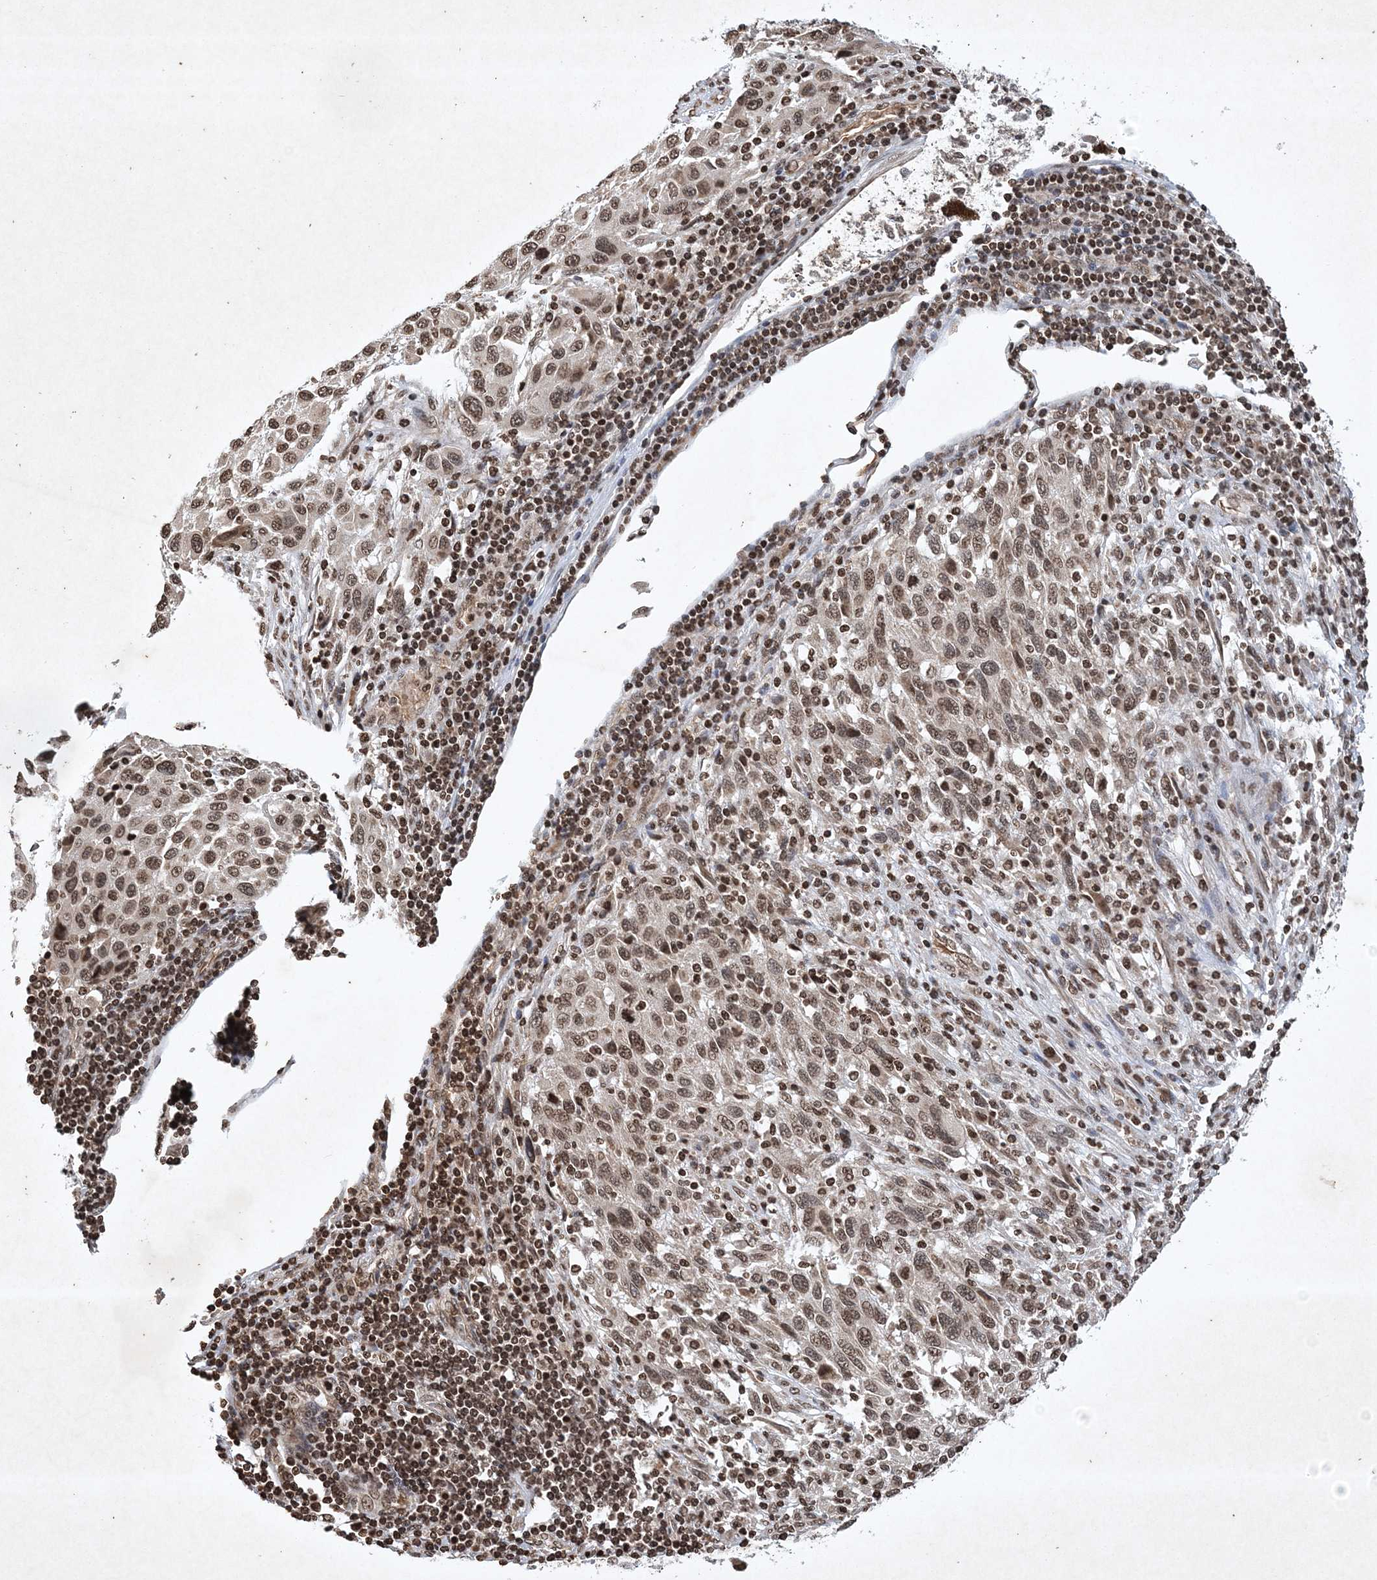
{"staining": {"intensity": "moderate", "quantity": ">75%", "location": "nuclear"}, "tissue": "melanoma", "cell_type": "Tumor cells", "image_type": "cancer", "snomed": [{"axis": "morphology", "description": "Malignant melanoma, Metastatic site"}, {"axis": "topography", "description": "Lymph node"}], "caption": "Protein expression analysis of malignant melanoma (metastatic site) exhibits moderate nuclear expression in about >75% of tumor cells.", "gene": "NEDD9", "patient": {"sex": "male", "age": 61}}